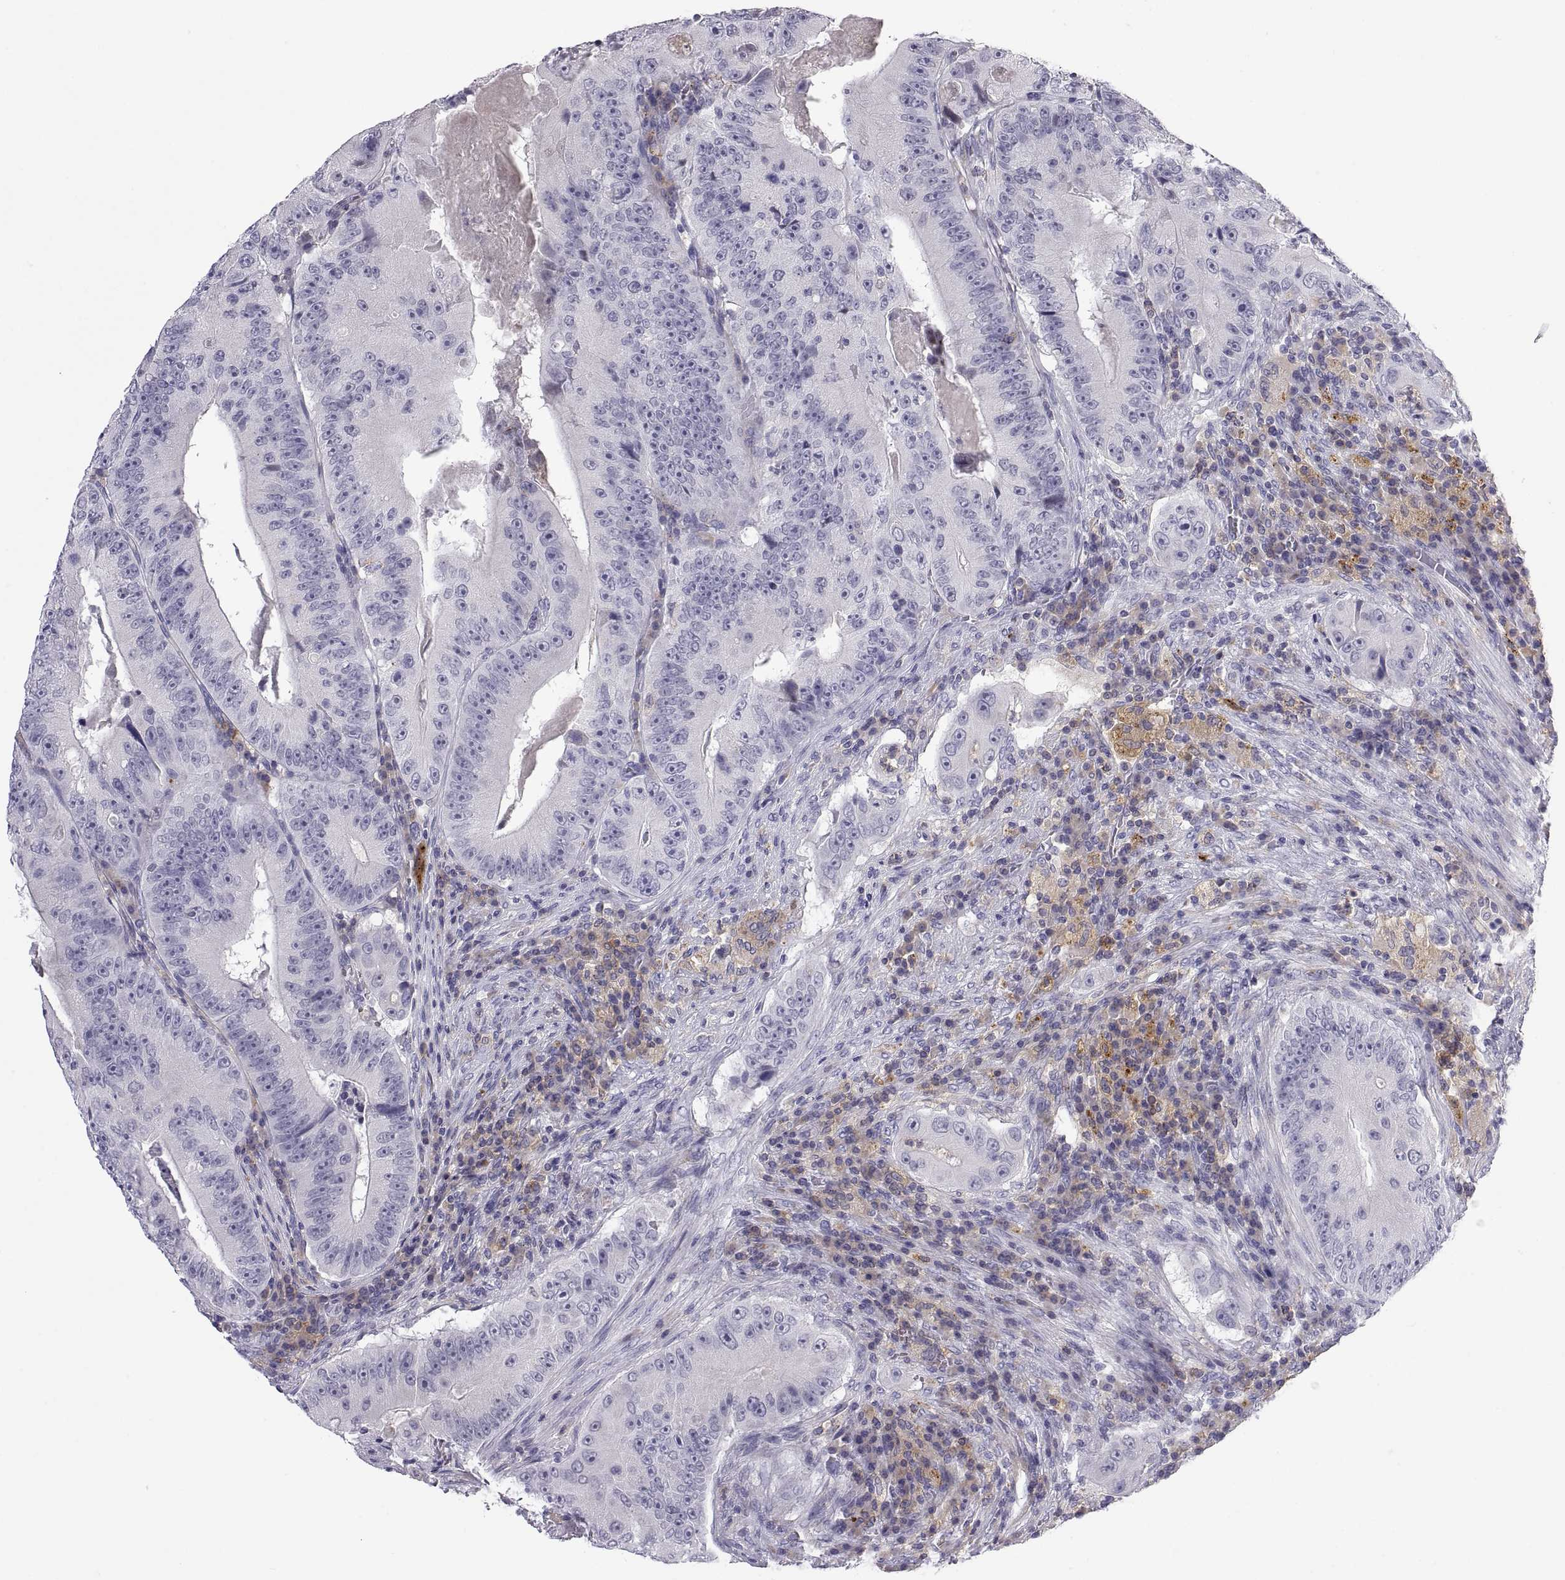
{"staining": {"intensity": "negative", "quantity": "none", "location": "none"}, "tissue": "colorectal cancer", "cell_type": "Tumor cells", "image_type": "cancer", "snomed": [{"axis": "morphology", "description": "Adenocarcinoma, NOS"}, {"axis": "topography", "description": "Colon"}], "caption": "IHC photomicrograph of adenocarcinoma (colorectal) stained for a protein (brown), which displays no expression in tumor cells.", "gene": "RGS19", "patient": {"sex": "female", "age": 86}}